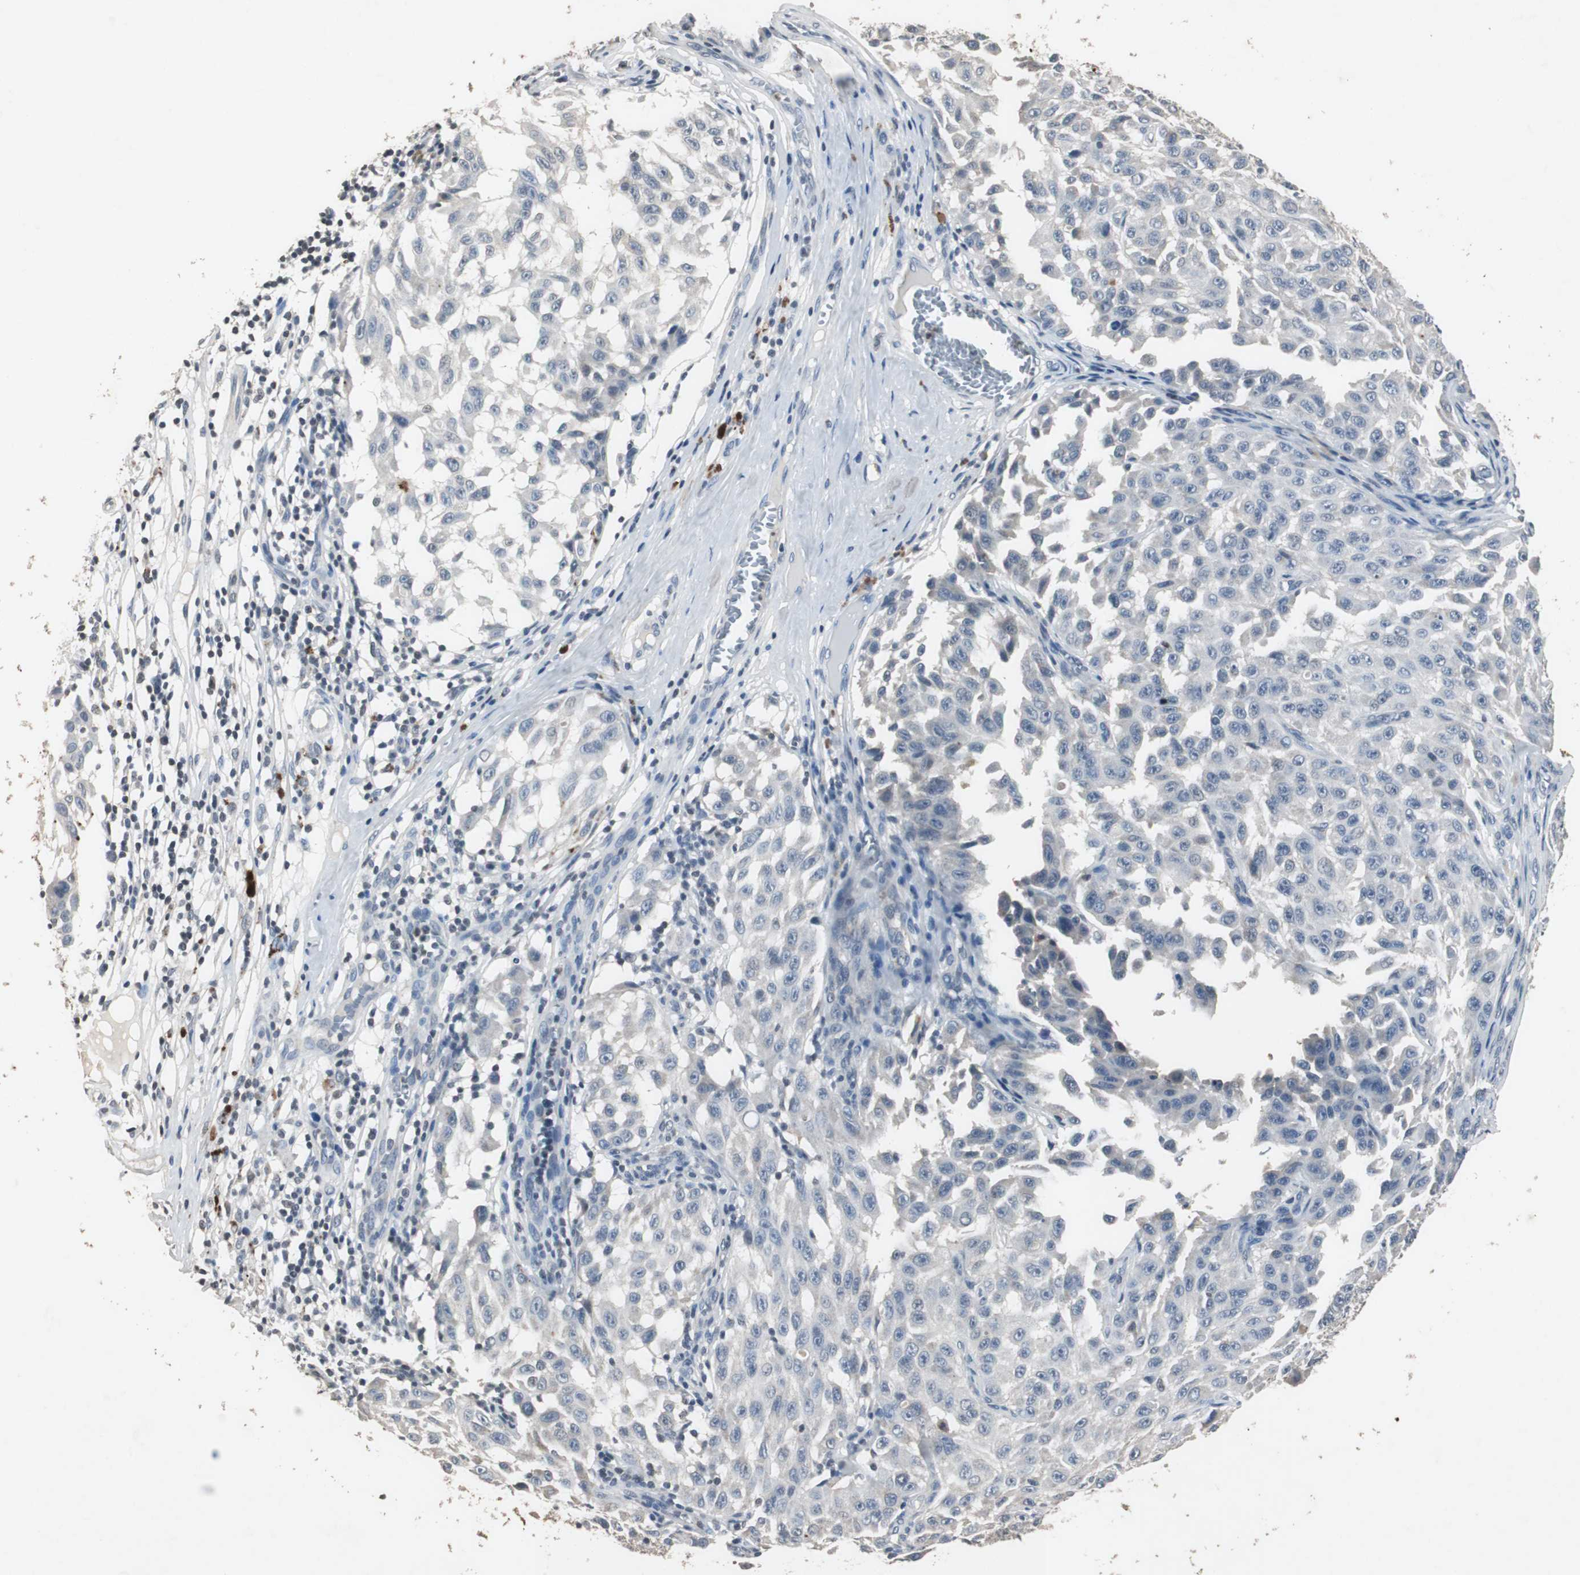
{"staining": {"intensity": "negative", "quantity": "none", "location": "none"}, "tissue": "melanoma", "cell_type": "Tumor cells", "image_type": "cancer", "snomed": [{"axis": "morphology", "description": "Malignant melanoma, NOS"}, {"axis": "topography", "description": "Skin"}], "caption": "DAB immunohistochemical staining of melanoma reveals no significant positivity in tumor cells. The staining was performed using DAB (3,3'-diaminobenzidine) to visualize the protein expression in brown, while the nuclei were stained in blue with hematoxylin (Magnification: 20x).", "gene": "ADNP2", "patient": {"sex": "male", "age": 30}}